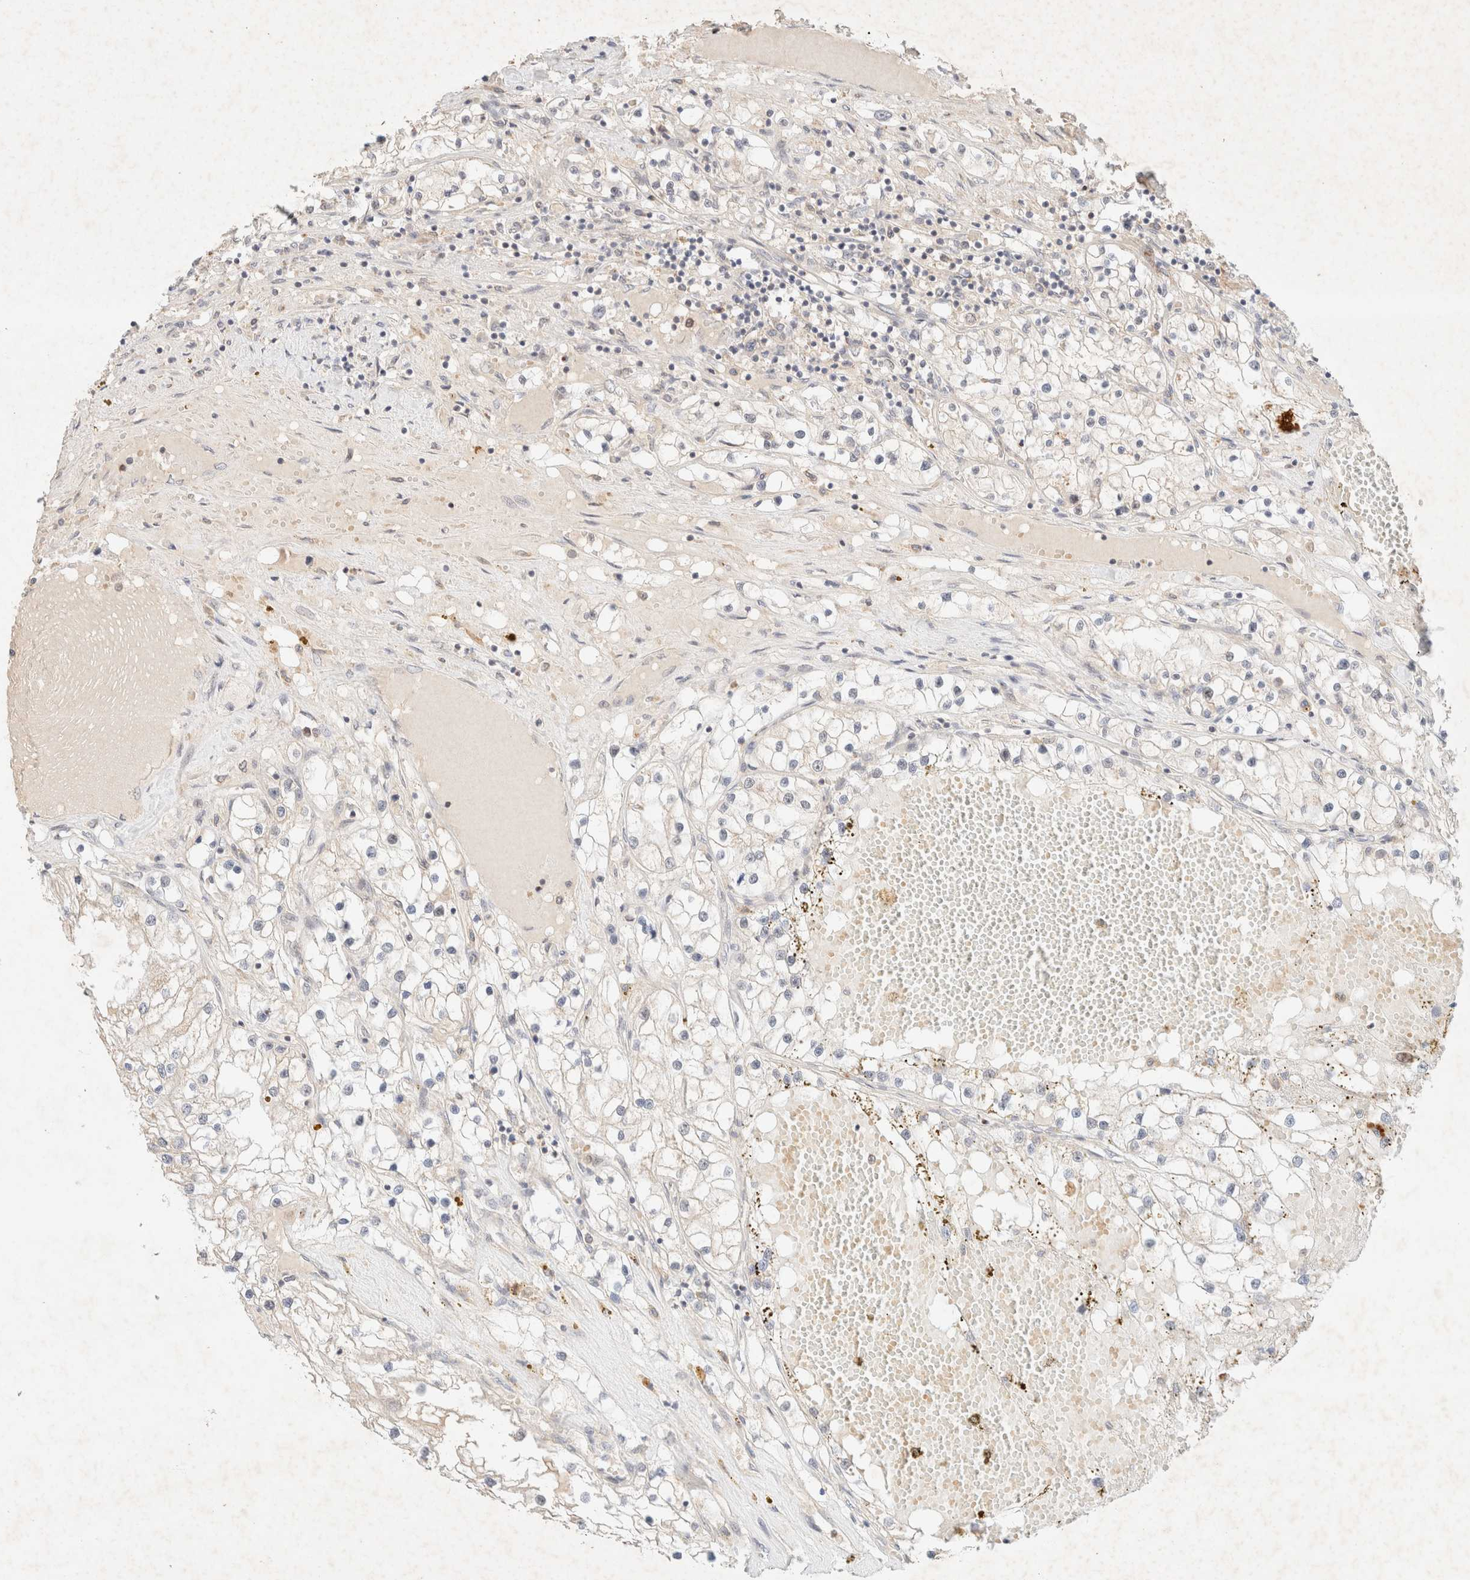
{"staining": {"intensity": "negative", "quantity": "none", "location": "none"}, "tissue": "renal cancer", "cell_type": "Tumor cells", "image_type": "cancer", "snomed": [{"axis": "morphology", "description": "Adenocarcinoma, NOS"}, {"axis": "topography", "description": "Kidney"}], "caption": "Immunohistochemical staining of human renal adenocarcinoma exhibits no significant expression in tumor cells.", "gene": "SGSM2", "patient": {"sex": "male", "age": 68}}